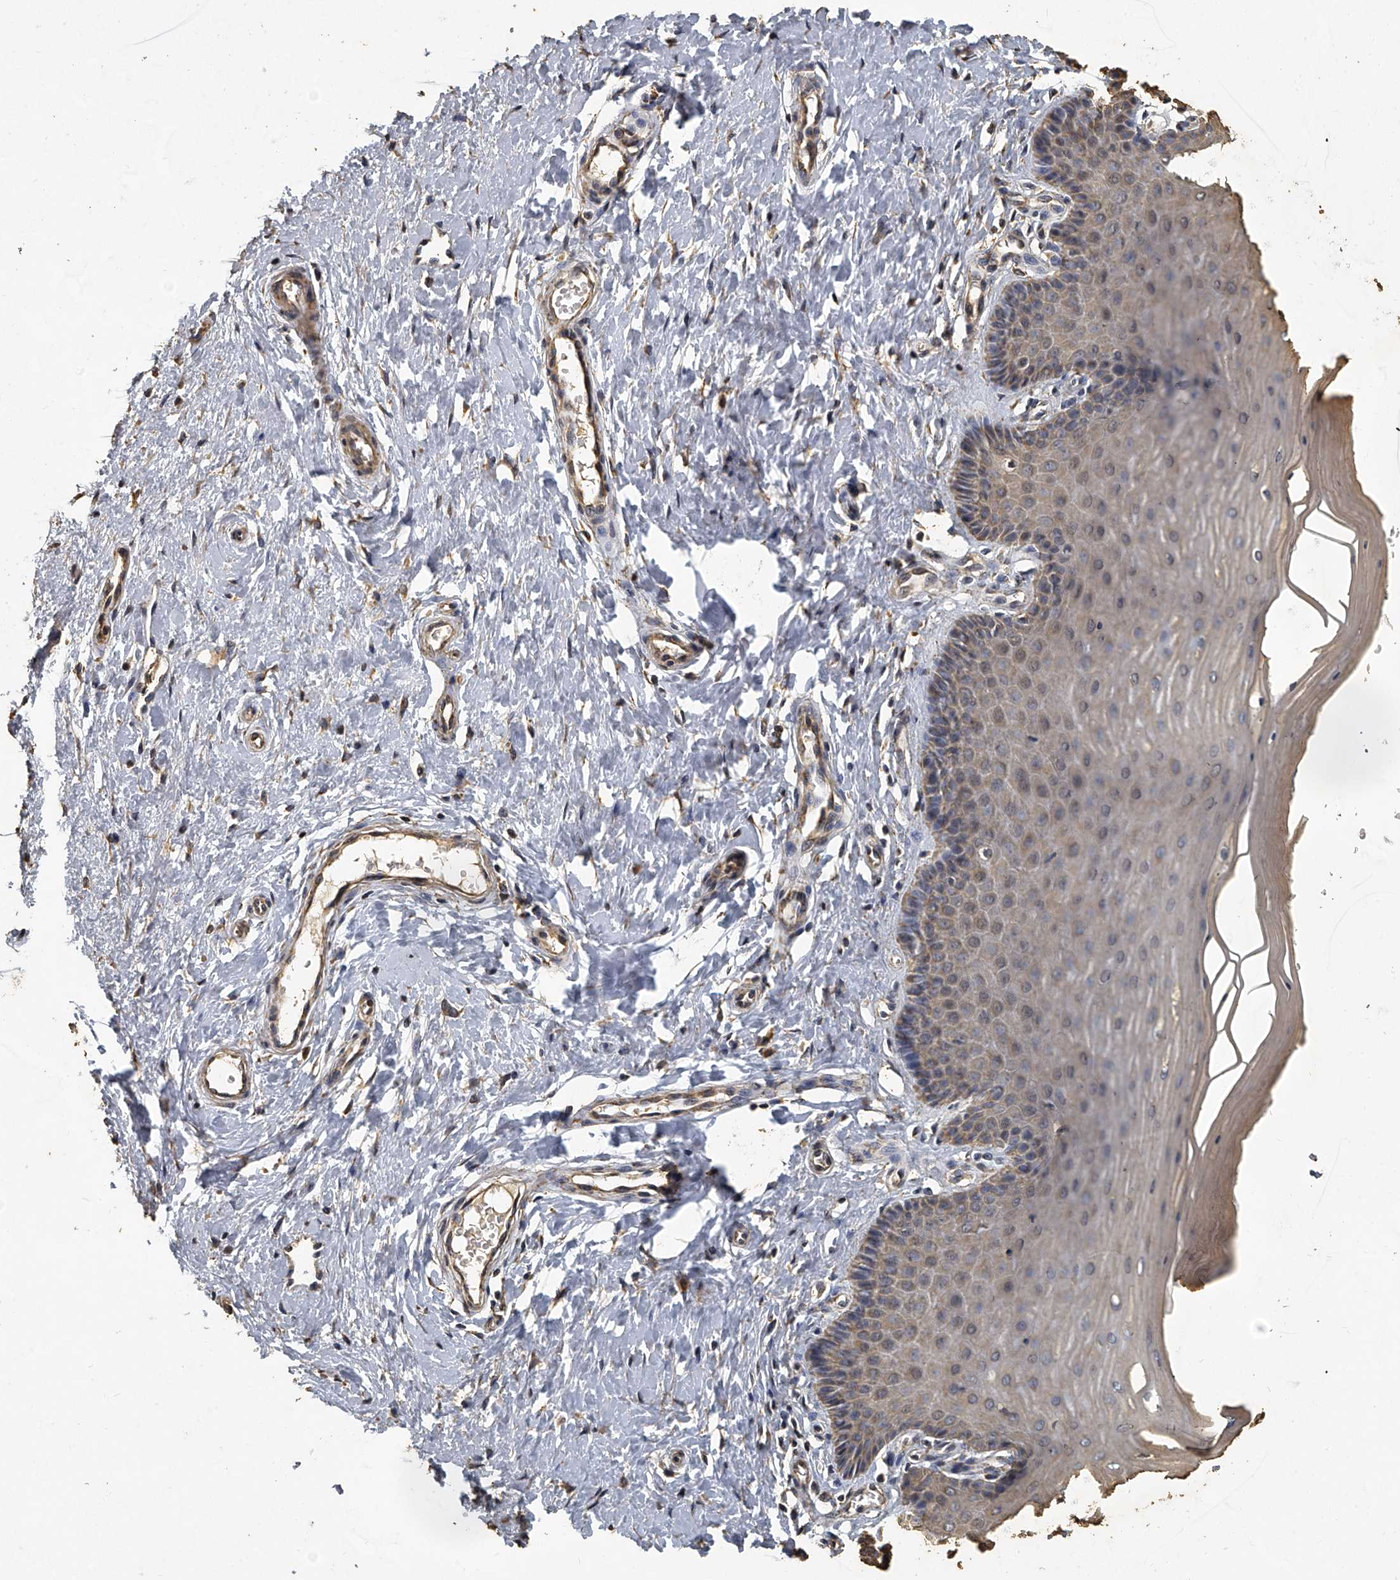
{"staining": {"intensity": "moderate", "quantity": "25%-75%", "location": "cytoplasmic/membranous"}, "tissue": "cervix", "cell_type": "Glandular cells", "image_type": "normal", "snomed": [{"axis": "morphology", "description": "Normal tissue, NOS"}, {"axis": "topography", "description": "Cervix"}], "caption": "A histopathology image of cervix stained for a protein shows moderate cytoplasmic/membranous brown staining in glandular cells.", "gene": "MRPL28", "patient": {"sex": "female", "age": 55}}